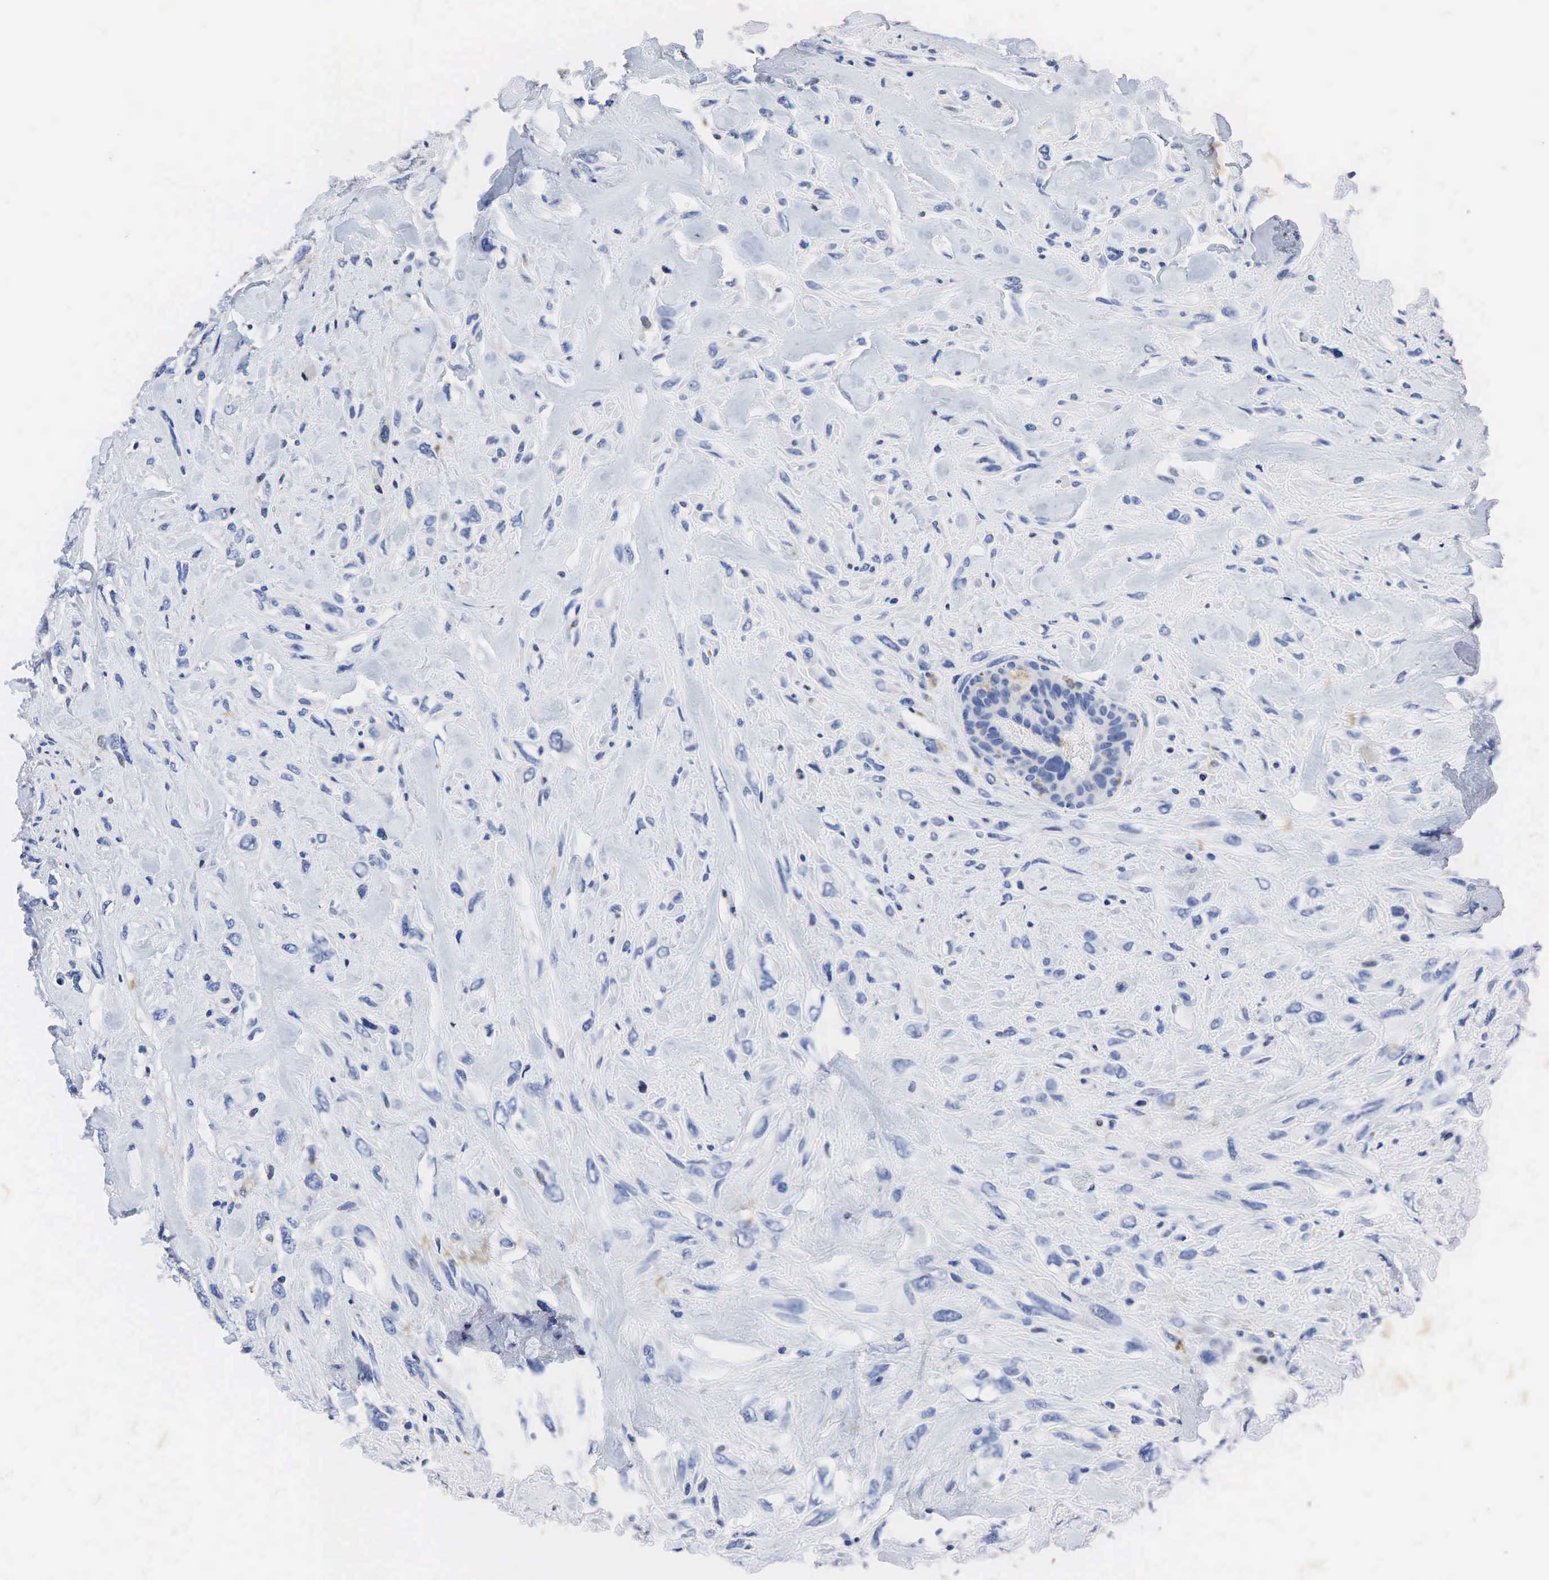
{"staining": {"intensity": "weak", "quantity": "<25%", "location": "cytoplasmic/membranous"}, "tissue": "breast cancer", "cell_type": "Tumor cells", "image_type": "cancer", "snomed": [{"axis": "morphology", "description": "Neoplasm, malignant, NOS"}, {"axis": "topography", "description": "Breast"}], "caption": "This is a image of immunohistochemistry (IHC) staining of neoplasm (malignant) (breast), which shows no staining in tumor cells.", "gene": "SYP", "patient": {"sex": "female", "age": 50}}